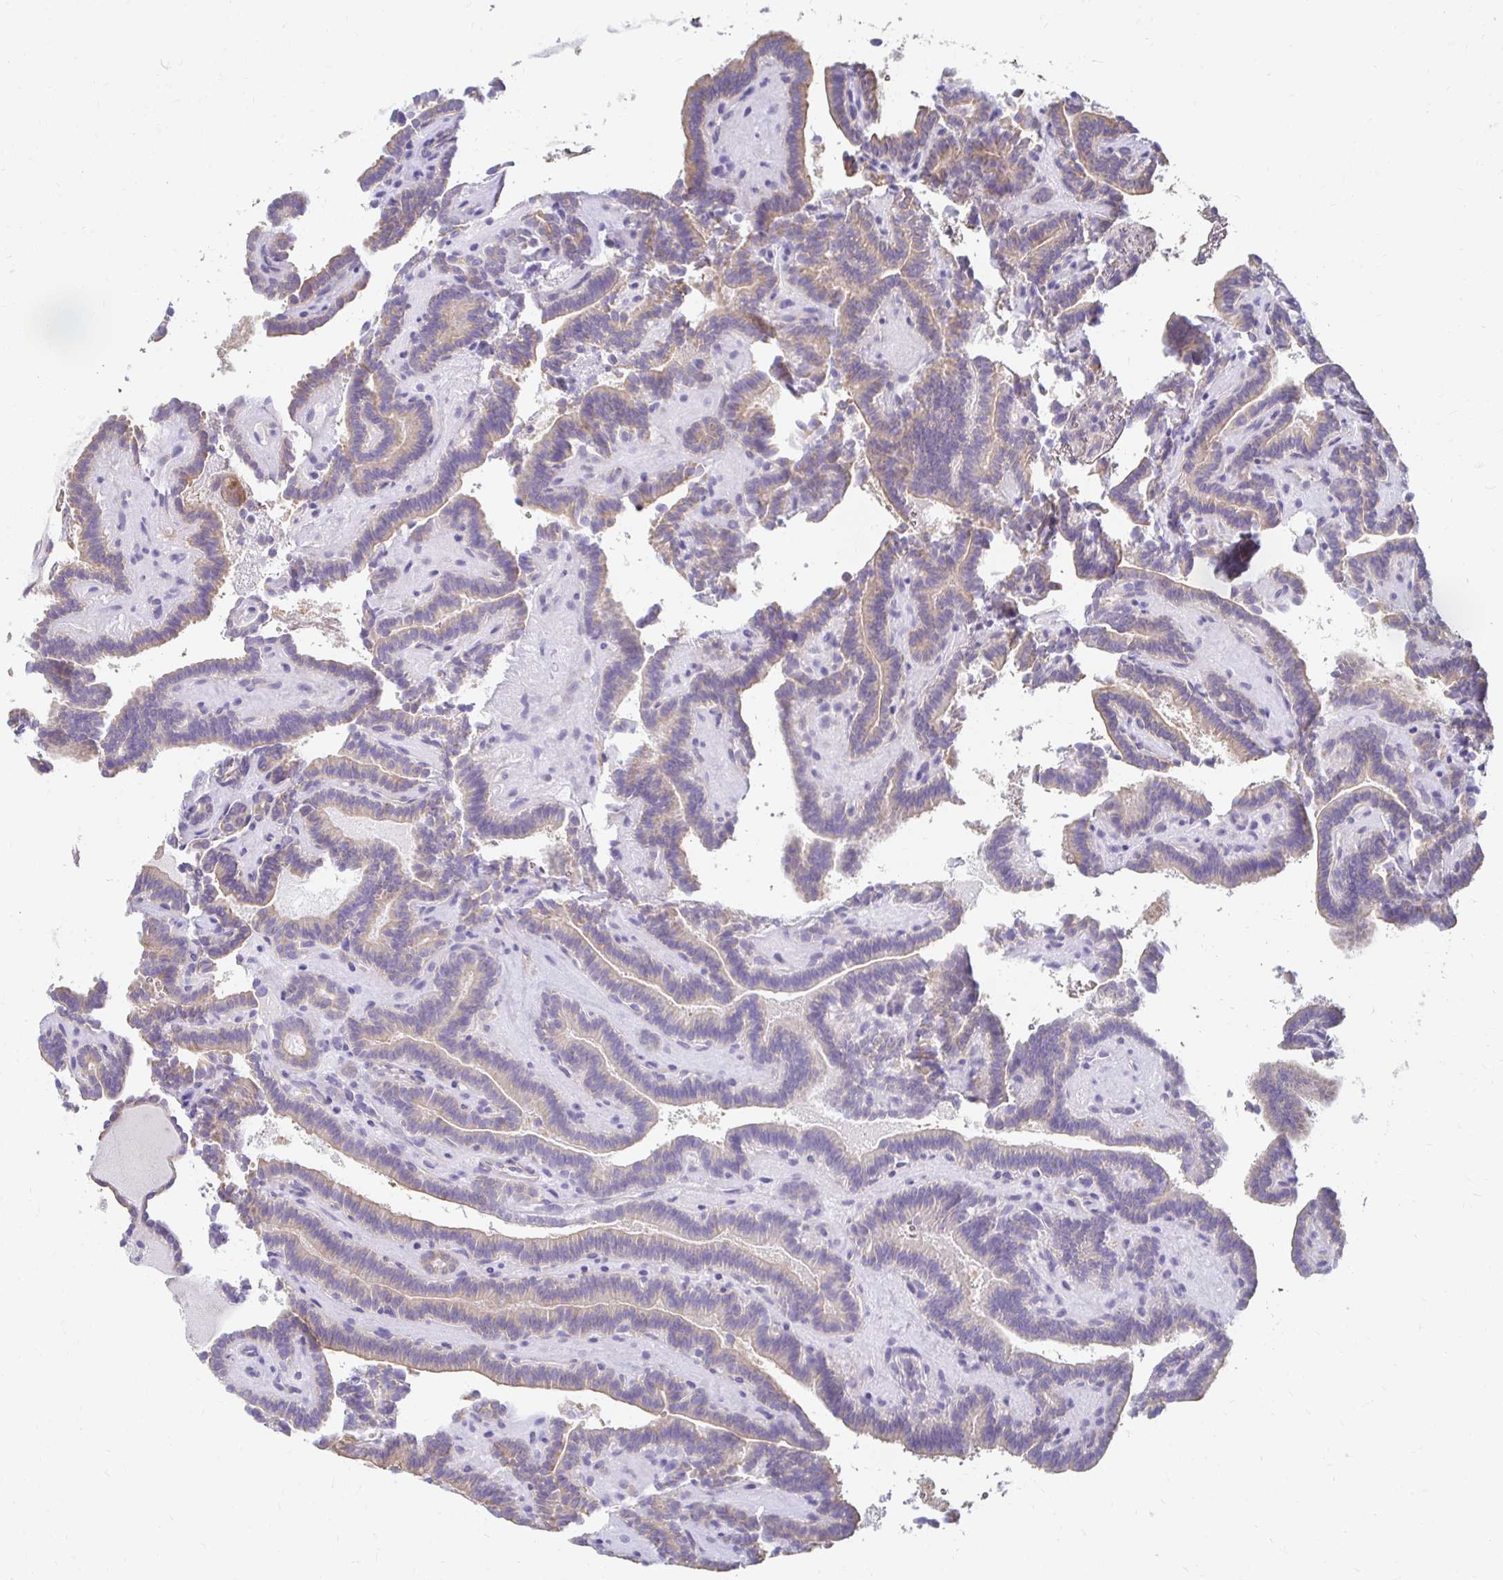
{"staining": {"intensity": "weak", "quantity": "25%-75%", "location": "cytoplasmic/membranous"}, "tissue": "thyroid cancer", "cell_type": "Tumor cells", "image_type": "cancer", "snomed": [{"axis": "morphology", "description": "Papillary adenocarcinoma, NOS"}, {"axis": "topography", "description": "Thyroid gland"}], "caption": "The micrograph exhibits a brown stain indicating the presence of a protein in the cytoplasmic/membranous of tumor cells in thyroid cancer (papillary adenocarcinoma). (DAB (3,3'-diaminobenzidine) = brown stain, brightfield microscopy at high magnification).", "gene": "AKAP6", "patient": {"sex": "female", "age": 21}}